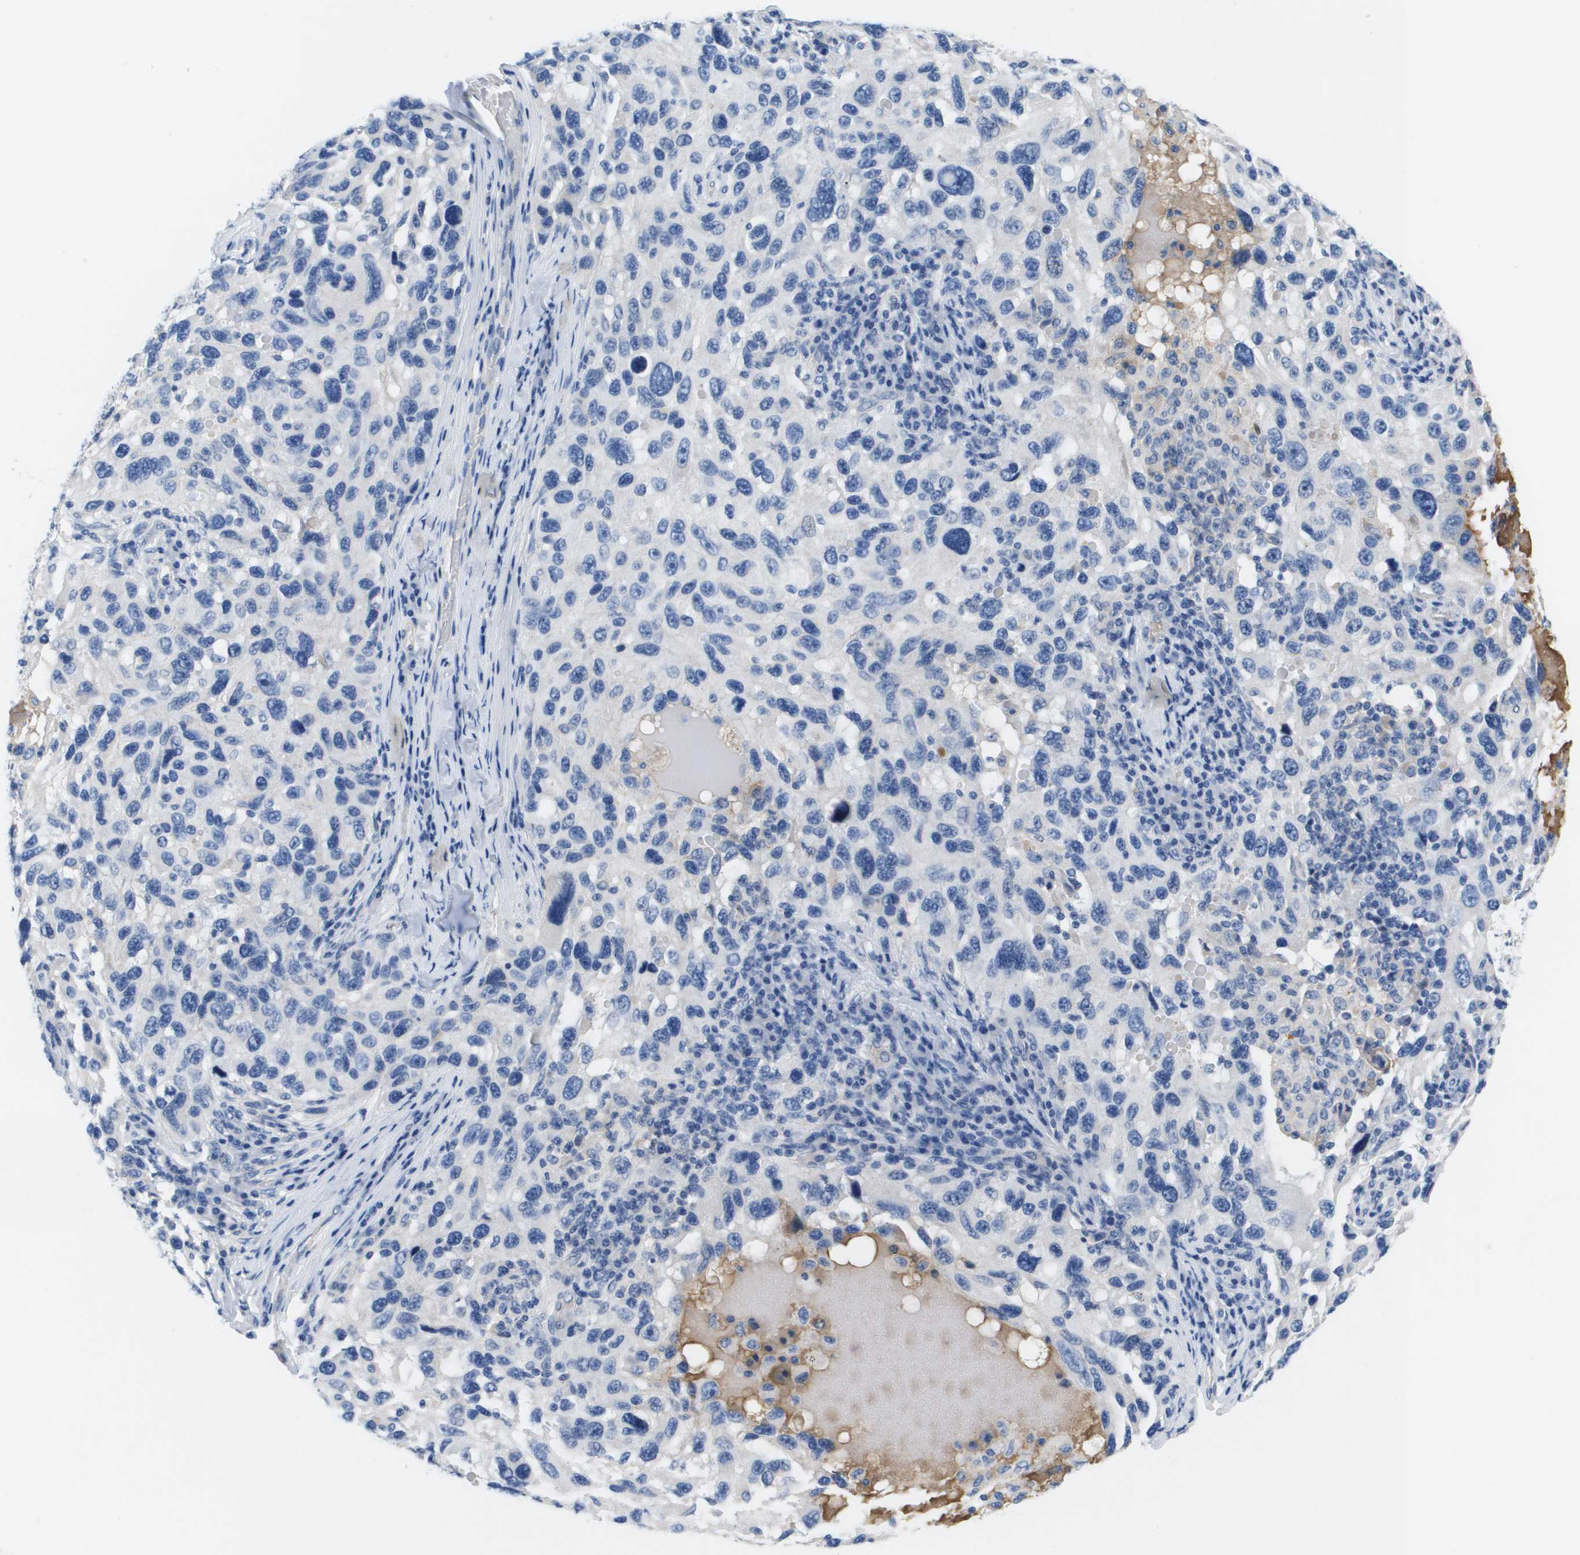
{"staining": {"intensity": "negative", "quantity": "none", "location": "none"}, "tissue": "melanoma", "cell_type": "Tumor cells", "image_type": "cancer", "snomed": [{"axis": "morphology", "description": "Malignant melanoma, NOS"}, {"axis": "topography", "description": "Skin"}], "caption": "This is an immunohistochemistry image of human malignant melanoma. There is no staining in tumor cells.", "gene": "APOA1", "patient": {"sex": "male", "age": 53}}